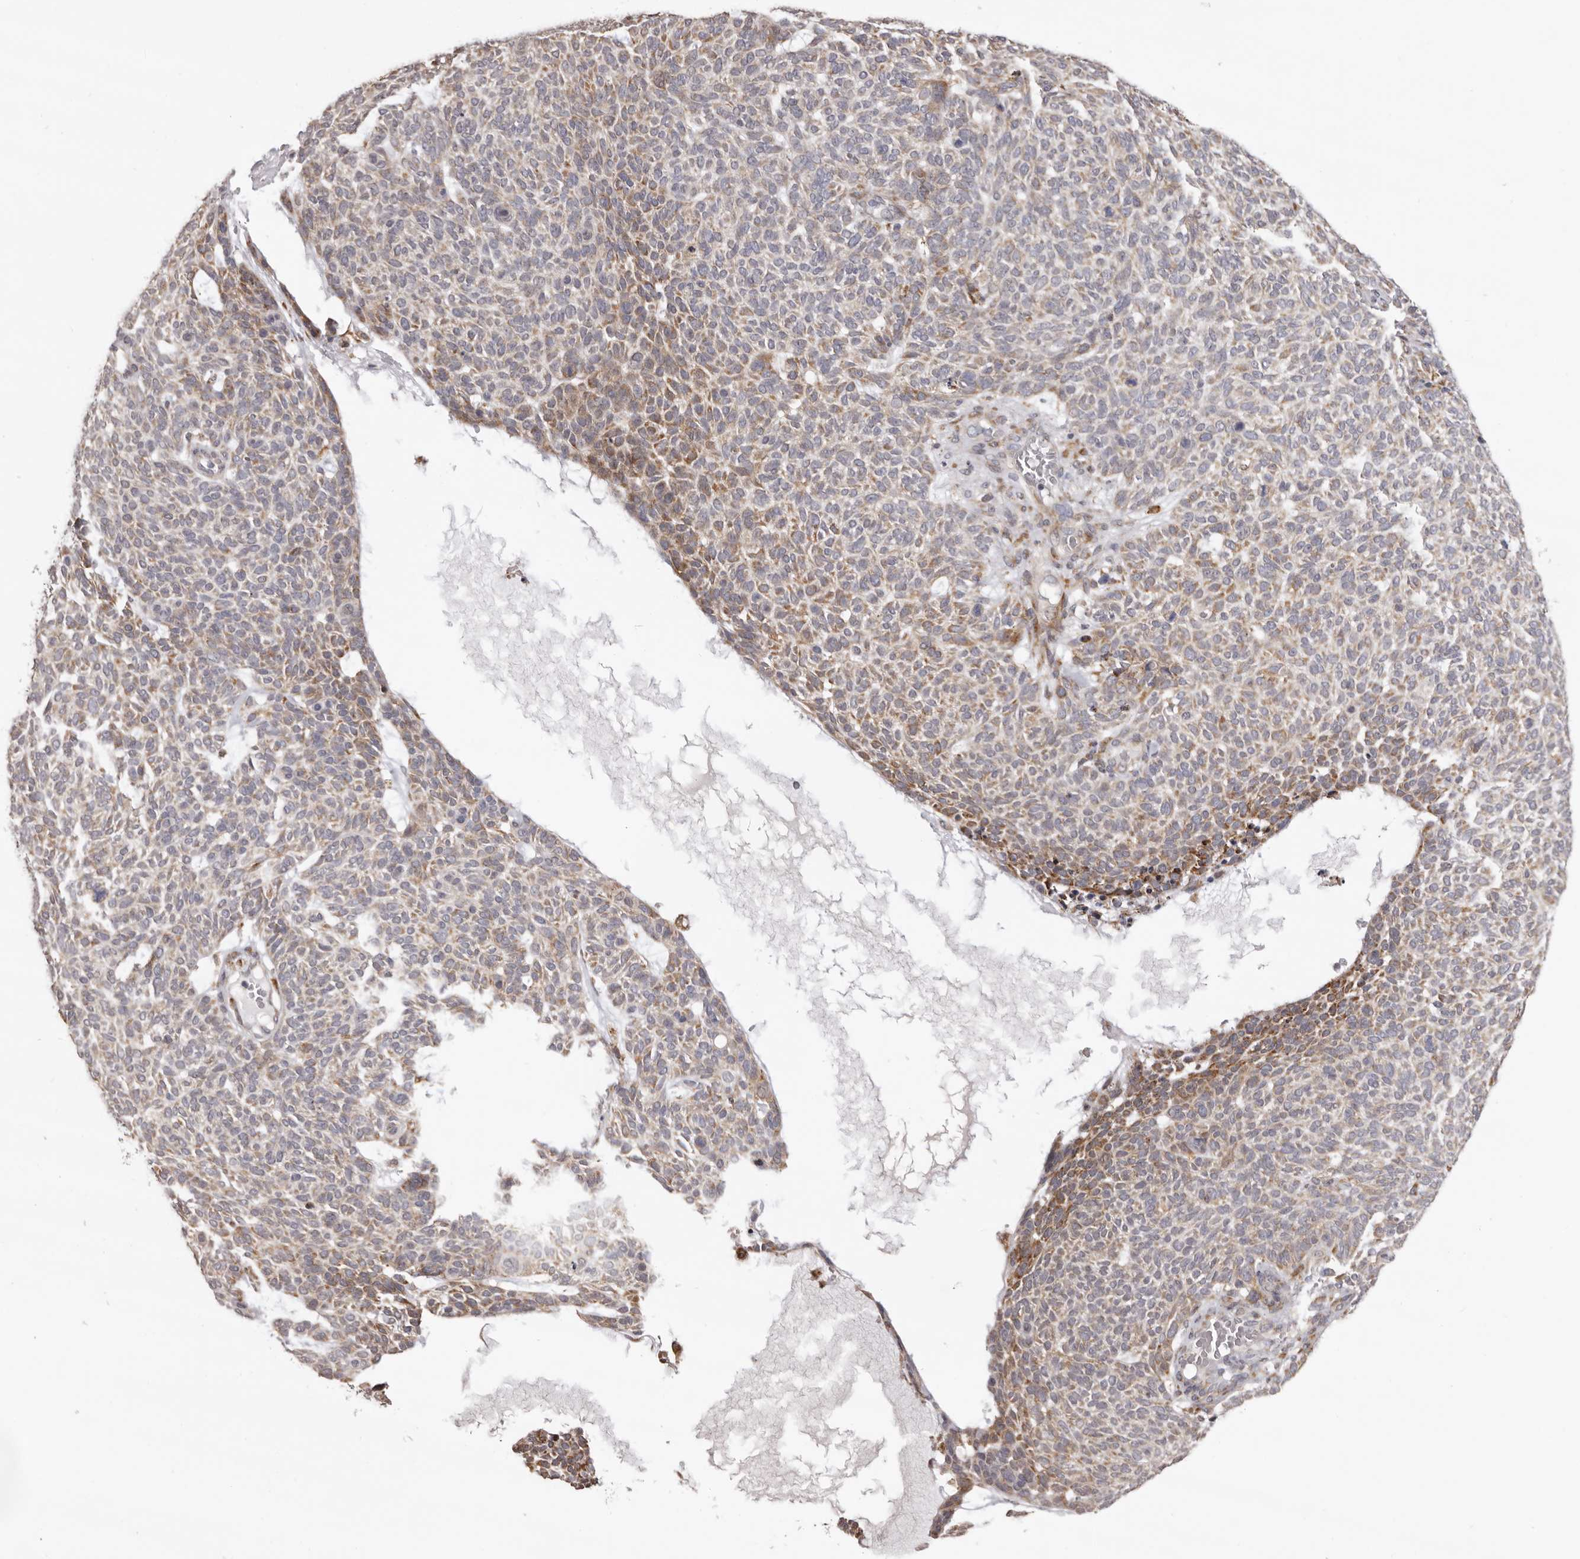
{"staining": {"intensity": "moderate", "quantity": "<25%", "location": "cytoplasmic/membranous"}, "tissue": "skin cancer", "cell_type": "Tumor cells", "image_type": "cancer", "snomed": [{"axis": "morphology", "description": "Squamous cell carcinoma, NOS"}, {"axis": "topography", "description": "Skin"}], "caption": "Immunohistochemistry image of squamous cell carcinoma (skin) stained for a protein (brown), which demonstrates low levels of moderate cytoplasmic/membranous expression in approximately <25% of tumor cells.", "gene": "PIGX", "patient": {"sex": "female", "age": 90}}